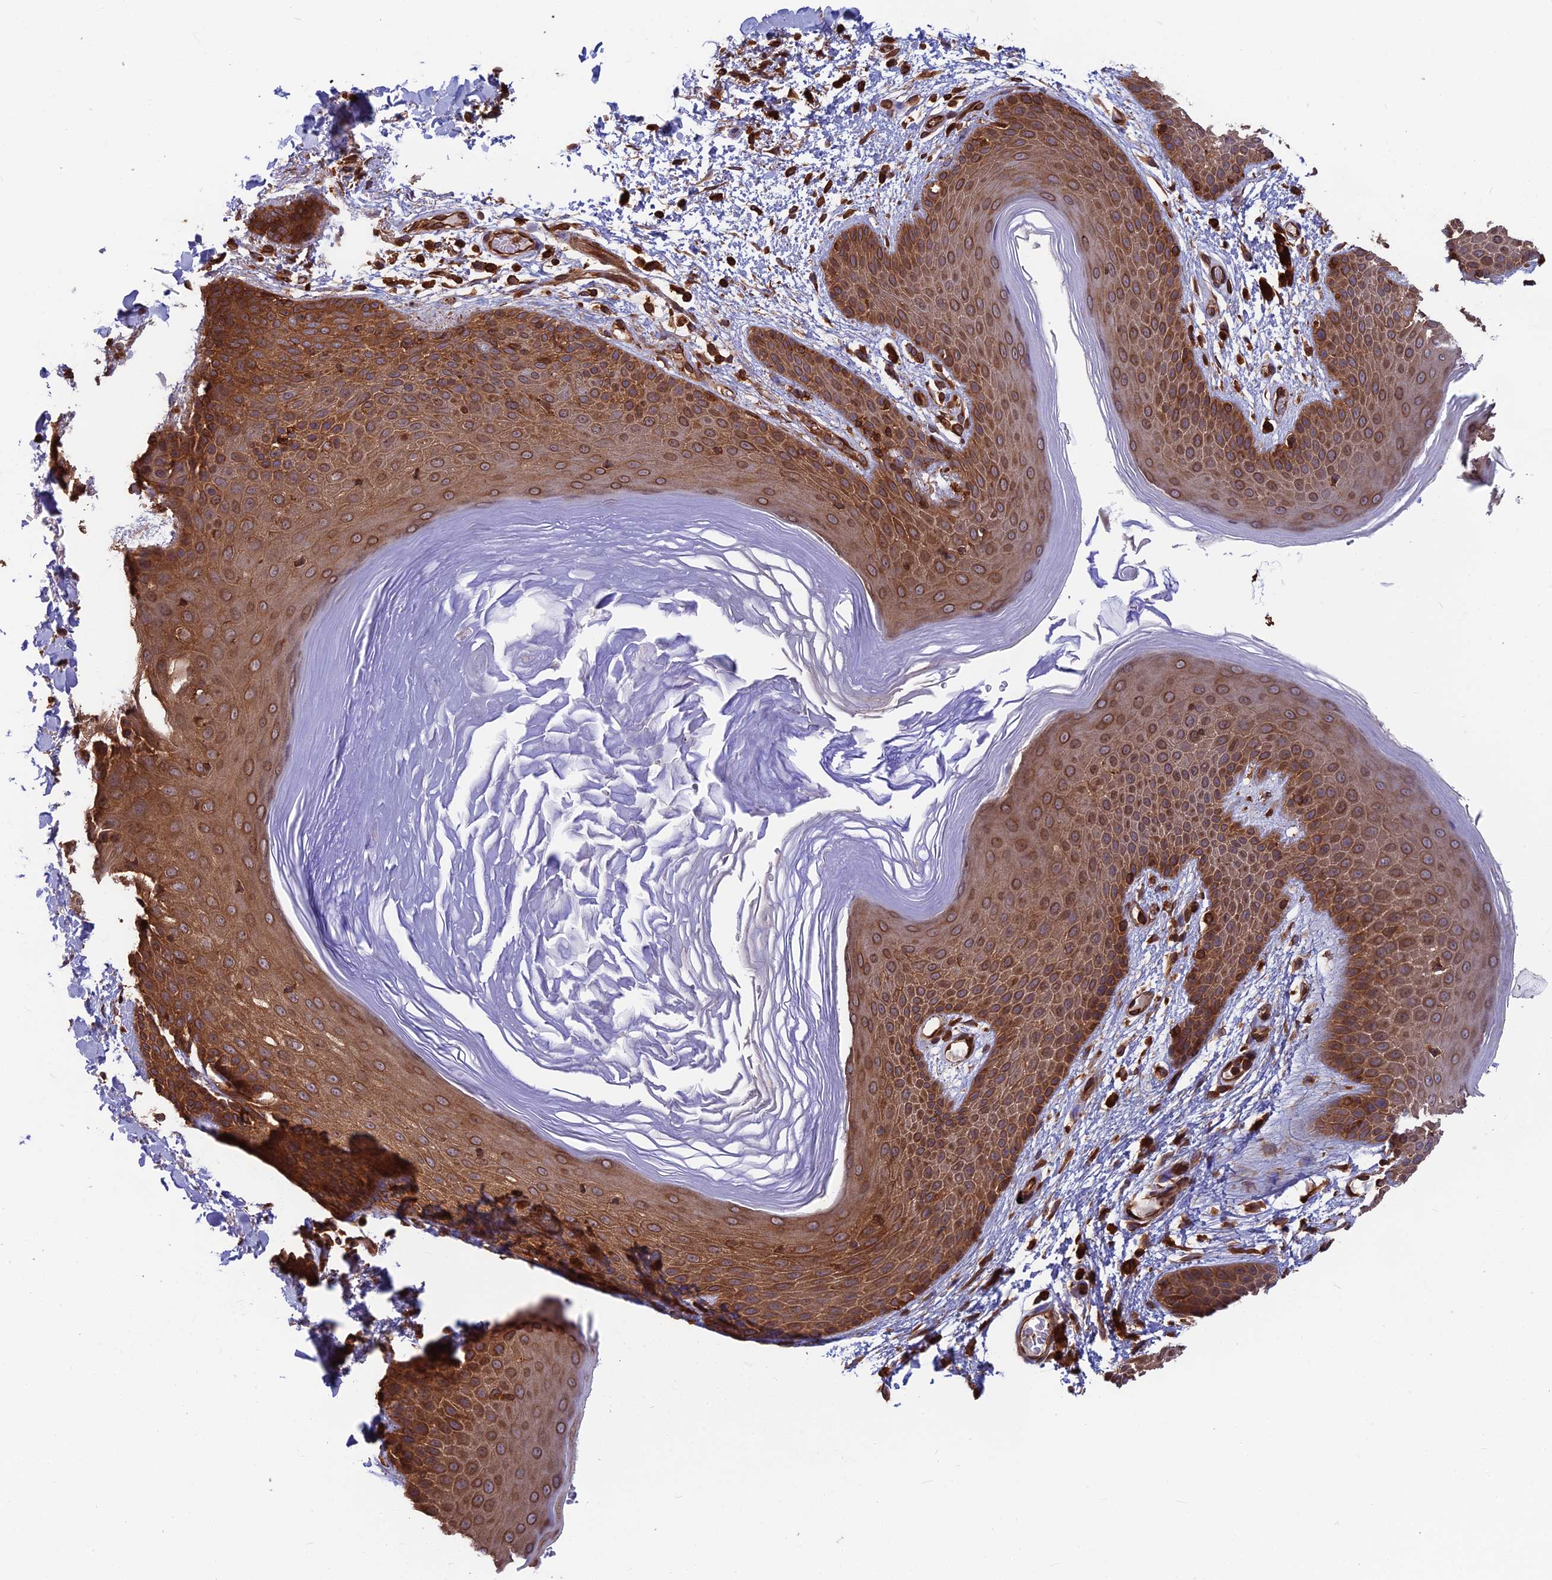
{"staining": {"intensity": "strong", "quantity": ">75%", "location": "cytoplasmic/membranous"}, "tissue": "skin", "cell_type": "Epidermal cells", "image_type": "normal", "snomed": [{"axis": "morphology", "description": "Normal tissue, NOS"}, {"axis": "topography", "description": "Anal"}], "caption": "IHC histopathology image of benign skin stained for a protein (brown), which reveals high levels of strong cytoplasmic/membranous positivity in about >75% of epidermal cells.", "gene": "WDR1", "patient": {"sex": "male", "age": 74}}